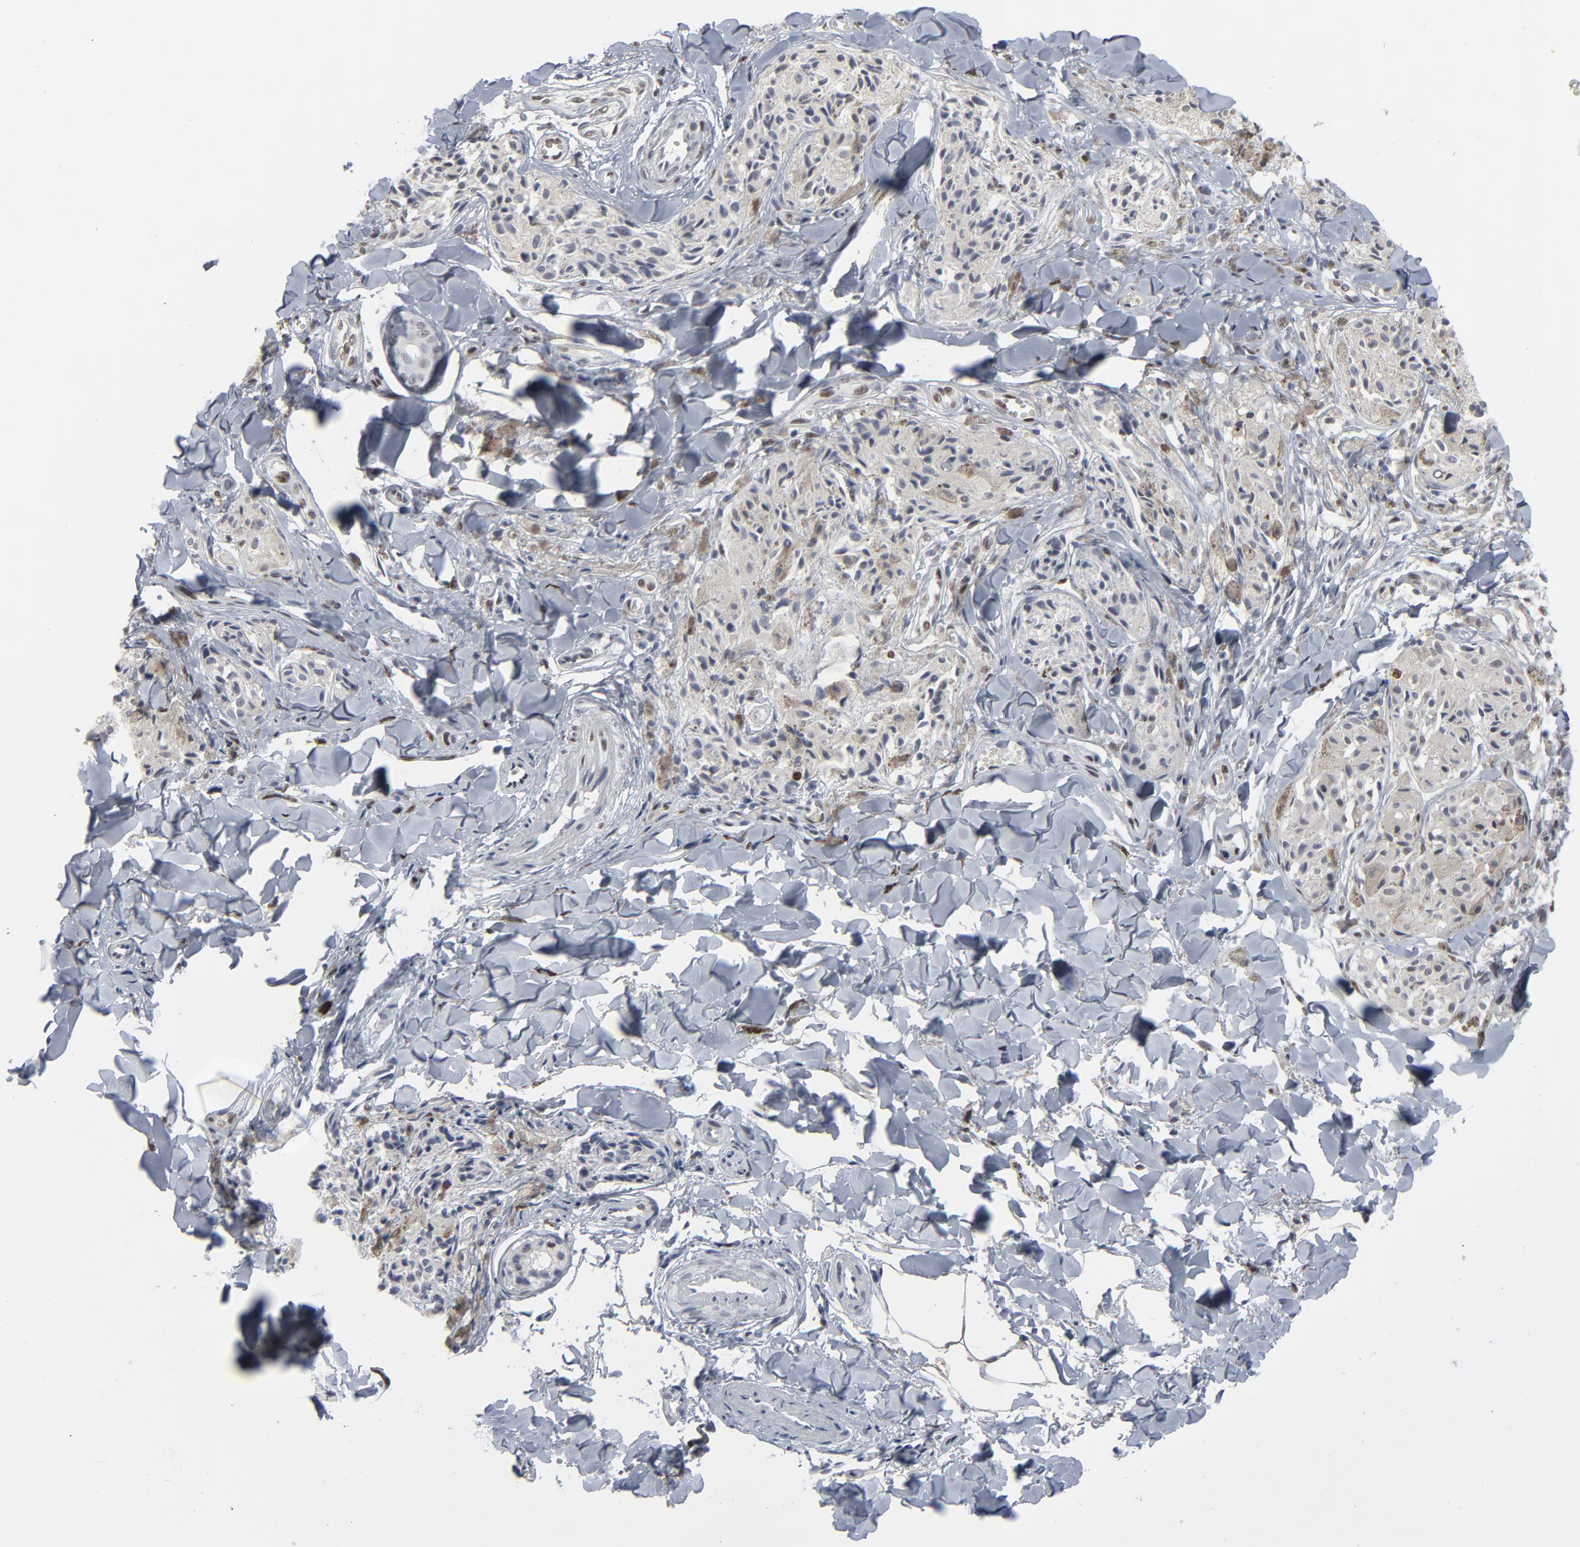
{"staining": {"intensity": "negative", "quantity": "none", "location": "none"}, "tissue": "melanoma", "cell_type": "Tumor cells", "image_type": "cancer", "snomed": [{"axis": "morphology", "description": "Malignant melanoma, Metastatic site"}, {"axis": "topography", "description": "Skin"}], "caption": "This is an IHC image of melanoma. There is no expression in tumor cells.", "gene": "ATF7", "patient": {"sex": "female", "age": 66}}